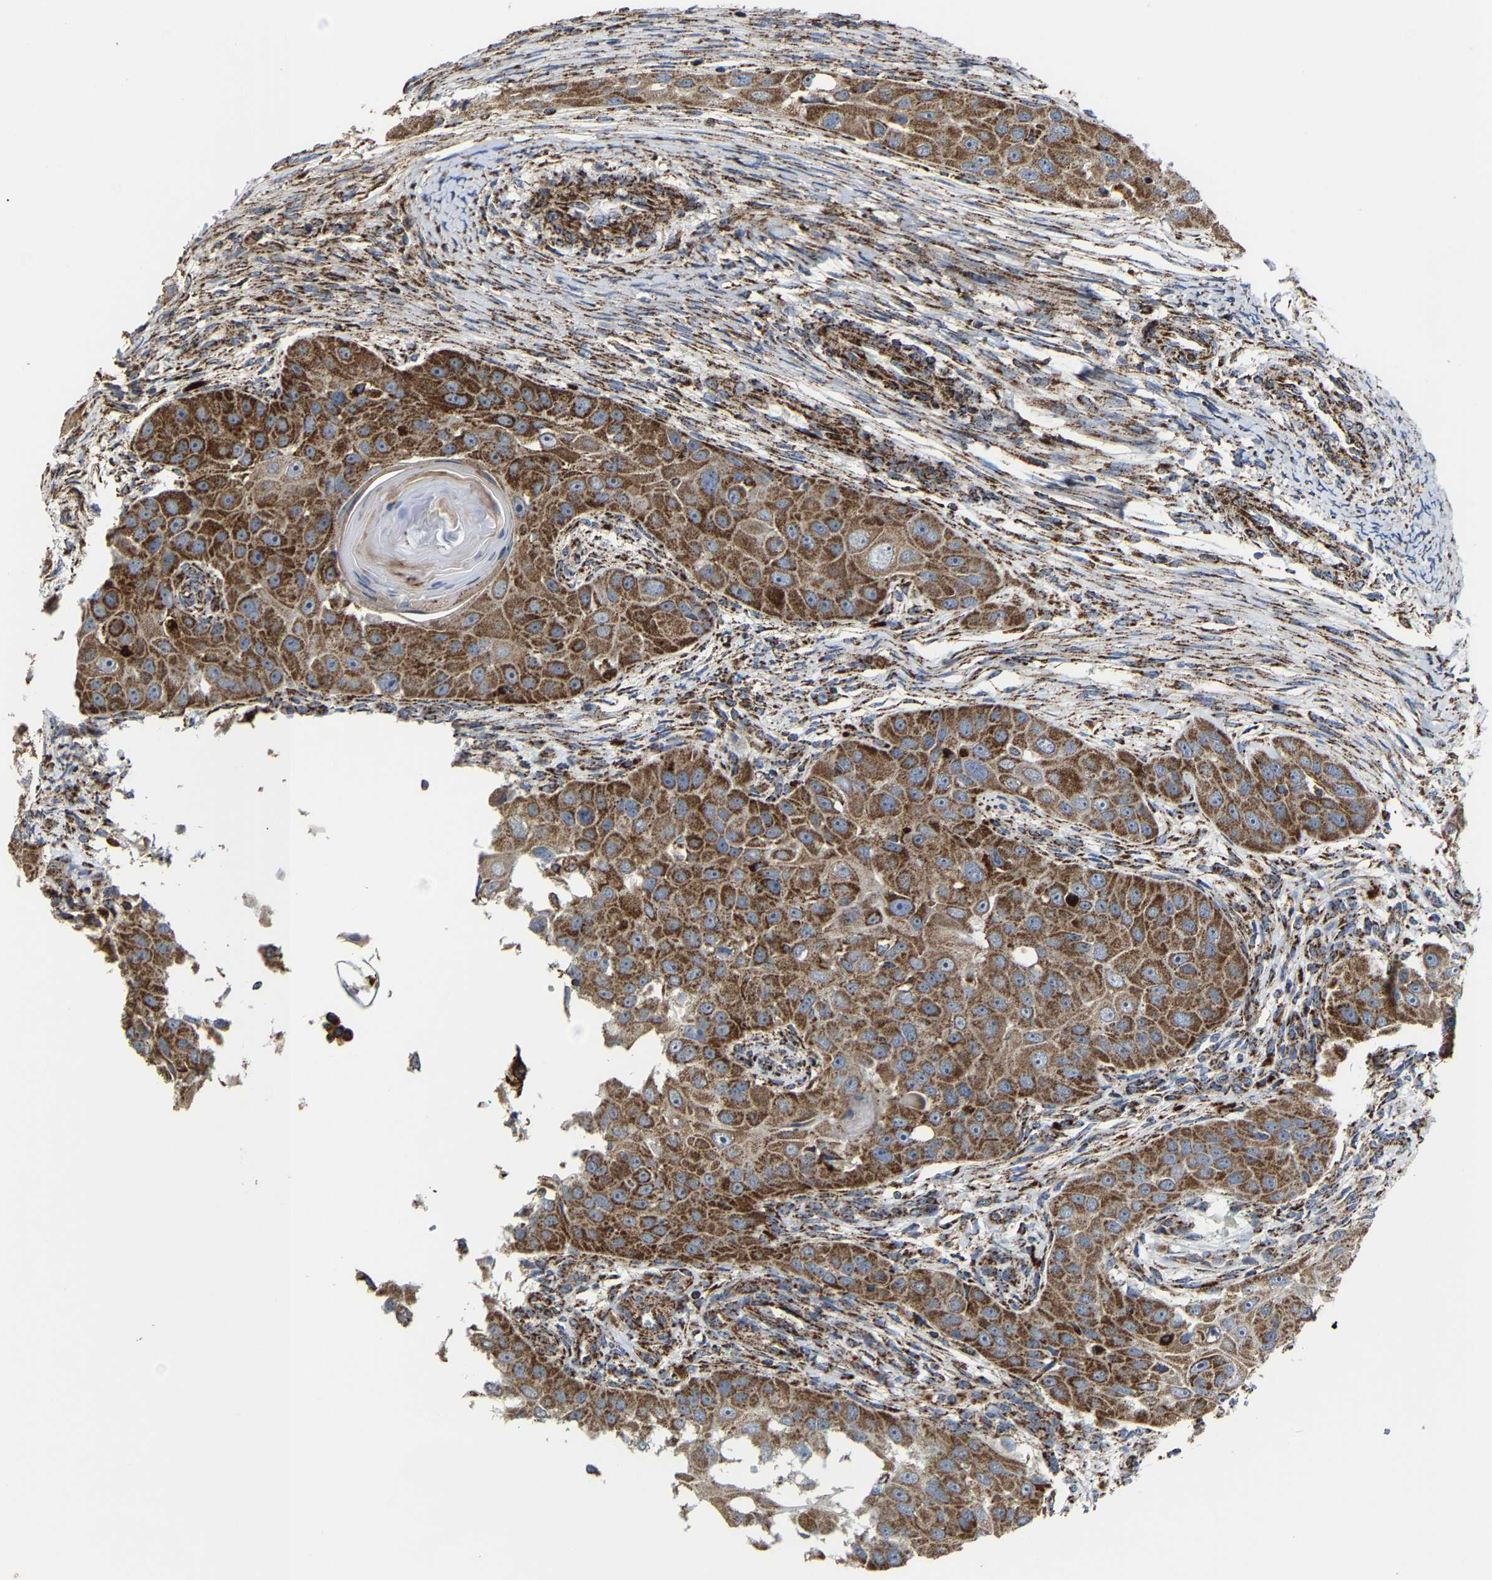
{"staining": {"intensity": "strong", "quantity": ">75%", "location": "cytoplasmic/membranous"}, "tissue": "head and neck cancer", "cell_type": "Tumor cells", "image_type": "cancer", "snomed": [{"axis": "morphology", "description": "Normal tissue, NOS"}, {"axis": "morphology", "description": "Squamous cell carcinoma, NOS"}, {"axis": "topography", "description": "Skeletal muscle"}, {"axis": "topography", "description": "Head-Neck"}], "caption": "There is high levels of strong cytoplasmic/membranous positivity in tumor cells of squamous cell carcinoma (head and neck), as demonstrated by immunohistochemical staining (brown color).", "gene": "NDUFV3", "patient": {"sex": "male", "age": 51}}